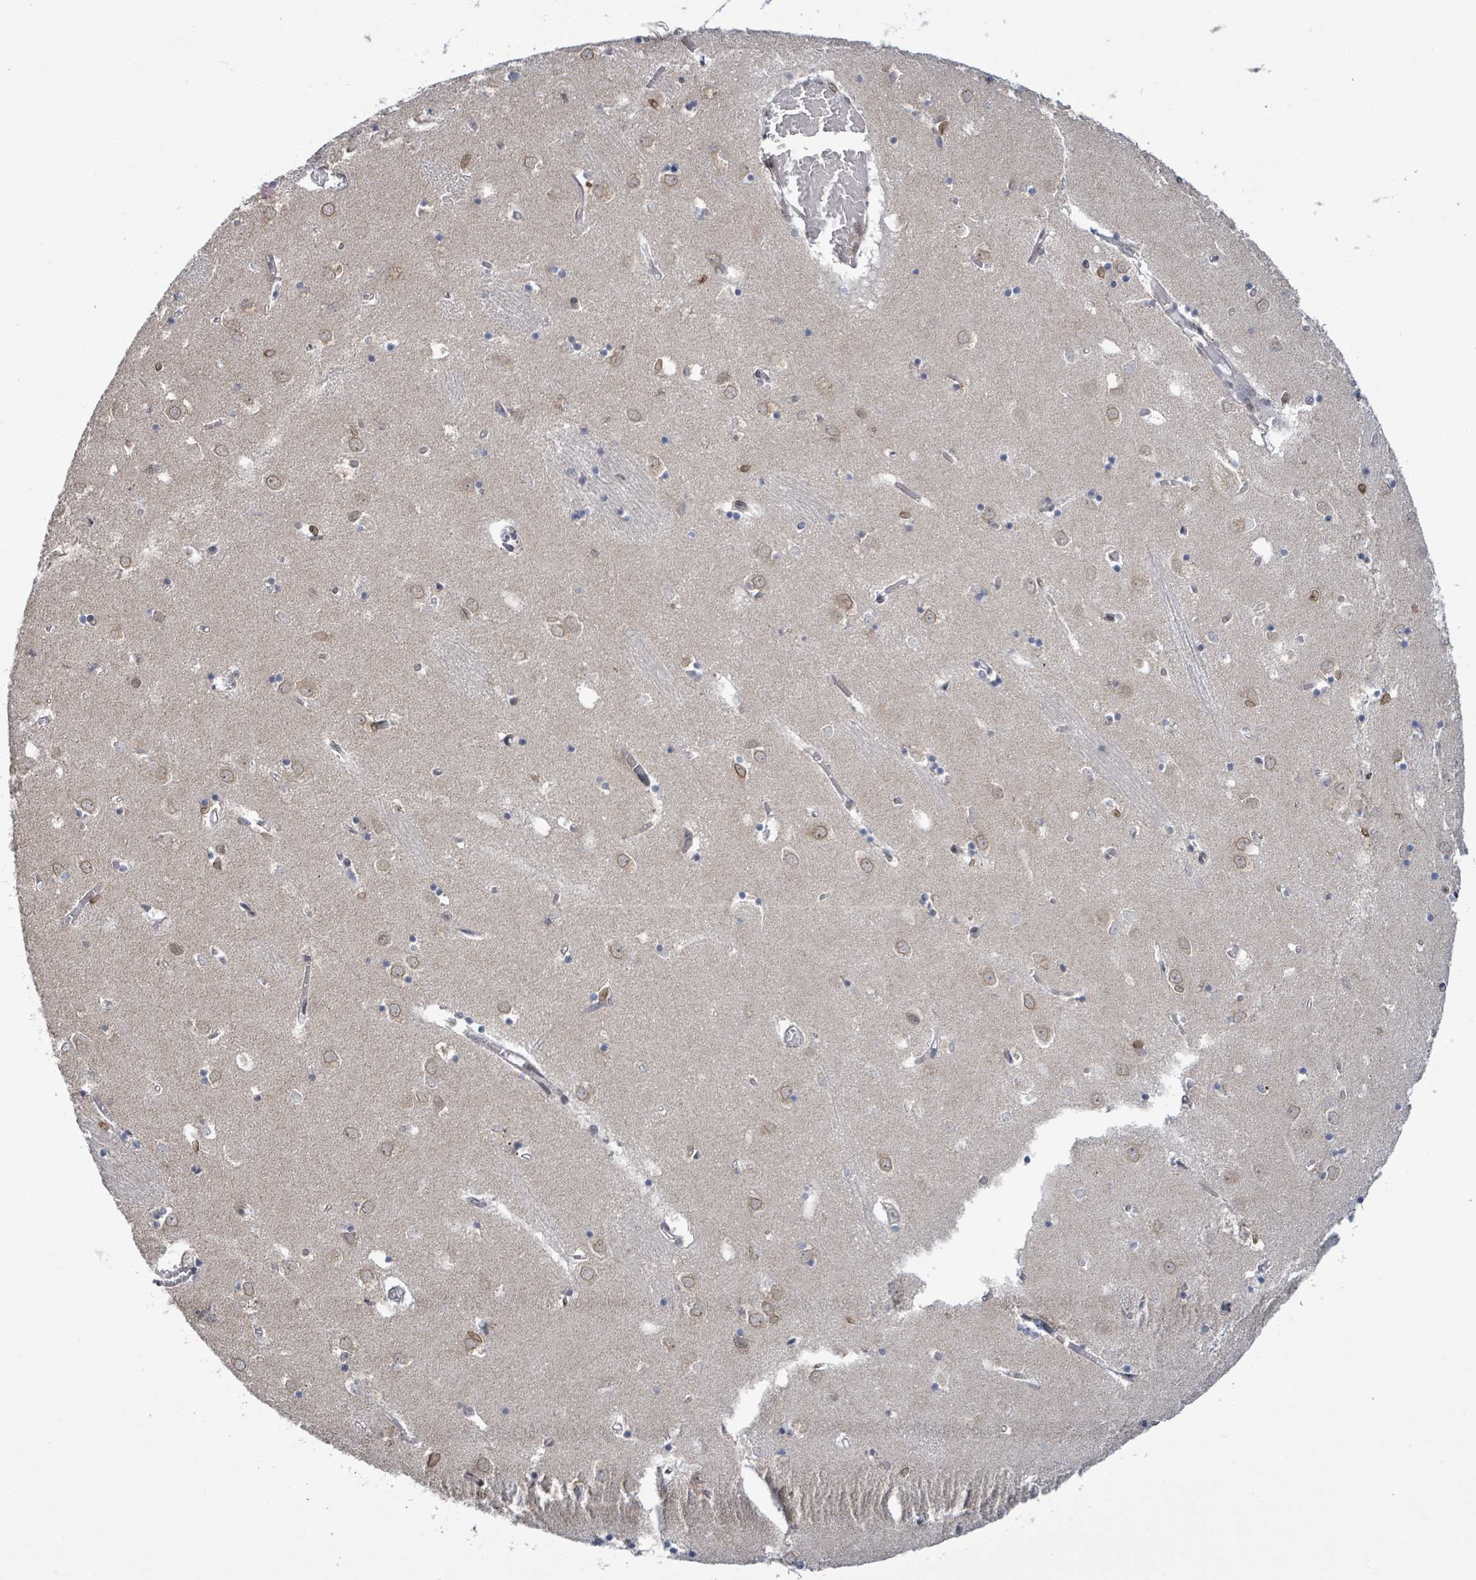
{"staining": {"intensity": "negative", "quantity": "none", "location": "none"}, "tissue": "caudate", "cell_type": "Glial cells", "image_type": "normal", "snomed": [{"axis": "morphology", "description": "Normal tissue, NOS"}, {"axis": "topography", "description": "Lateral ventricle wall"}], "caption": "A micrograph of caudate stained for a protein displays no brown staining in glial cells. (DAB (3,3'-diaminobenzidine) immunohistochemistry (IHC) visualized using brightfield microscopy, high magnification).", "gene": "SBF2", "patient": {"sex": "male", "age": 70}}